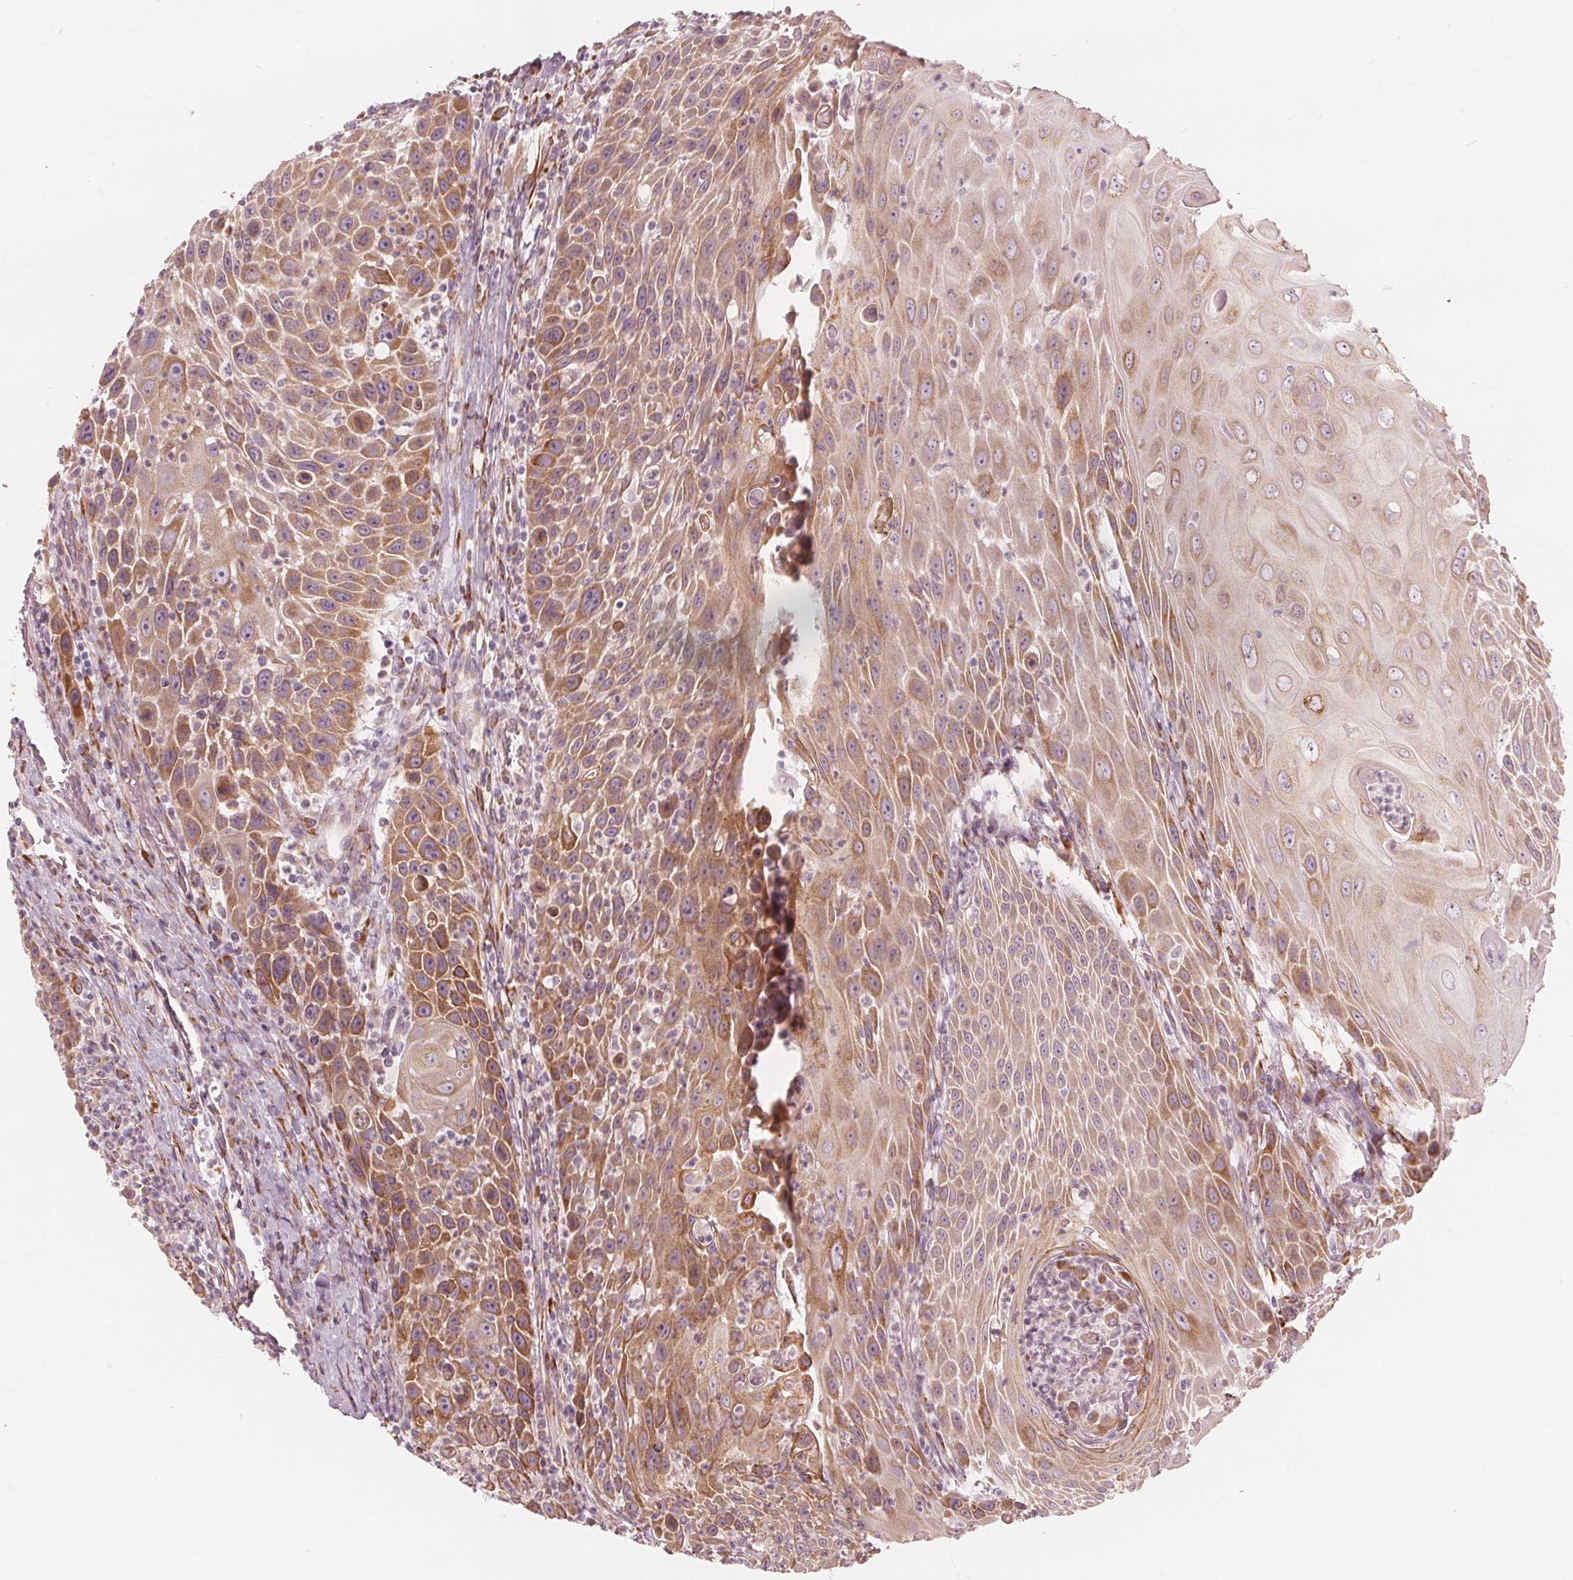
{"staining": {"intensity": "moderate", "quantity": ">75%", "location": "cytoplasmic/membranous"}, "tissue": "head and neck cancer", "cell_type": "Tumor cells", "image_type": "cancer", "snomed": [{"axis": "morphology", "description": "Squamous cell carcinoma, NOS"}, {"axis": "topography", "description": "Head-Neck"}], "caption": "There is medium levels of moderate cytoplasmic/membranous expression in tumor cells of head and neck squamous cell carcinoma, as demonstrated by immunohistochemical staining (brown color).", "gene": "BRSK1", "patient": {"sex": "male", "age": 69}}